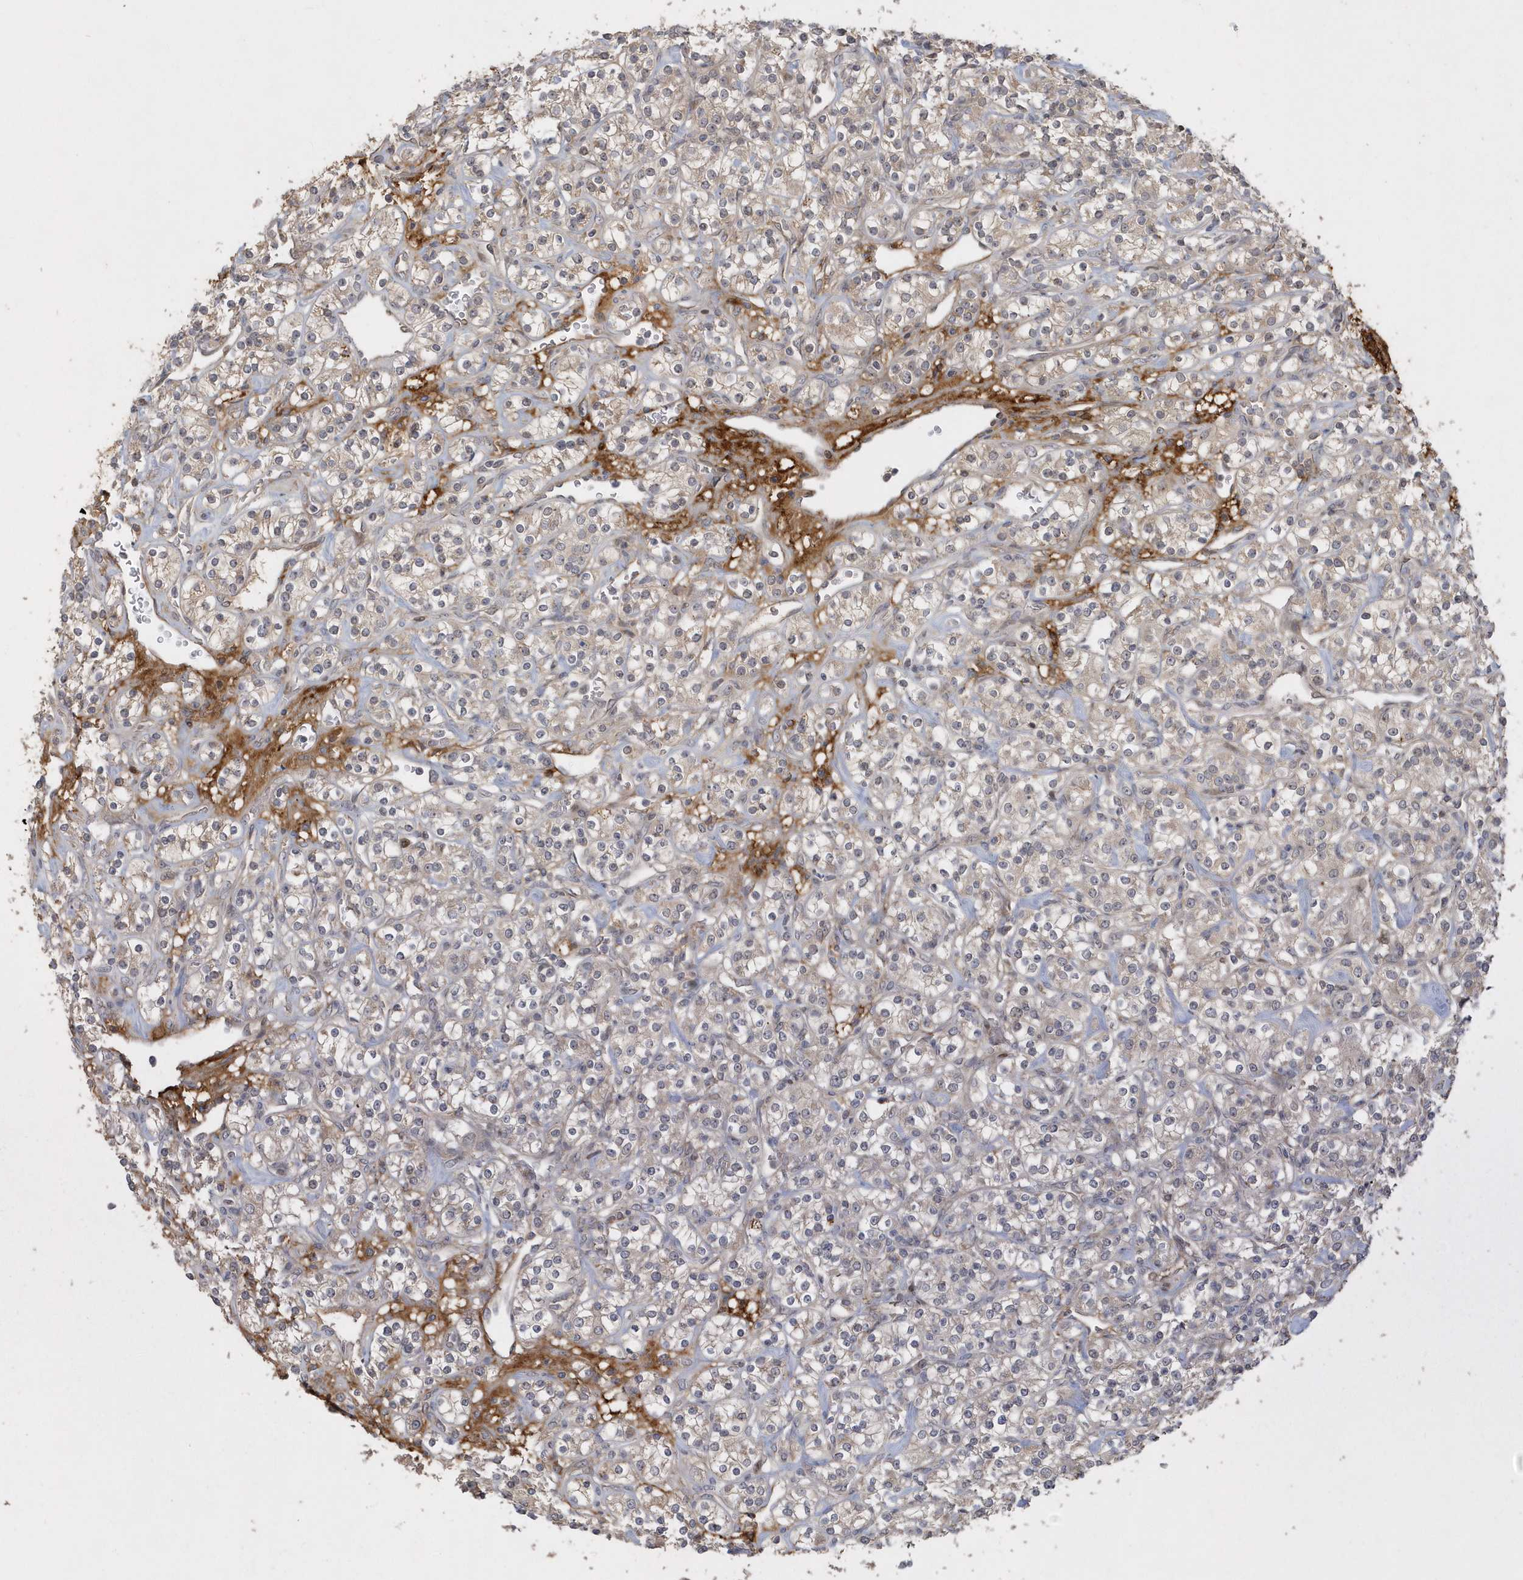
{"staining": {"intensity": "negative", "quantity": "none", "location": "none"}, "tissue": "renal cancer", "cell_type": "Tumor cells", "image_type": "cancer", "snomed": [{"axis": "morphology", "description": "Adenocarcinoma, NOS"}, {"axis": "topography", "description": "Kidney"}], "caption": "This is an immunohistochemistry (IHC) photomicrograph of human renal cancer (adenocarcinoma). There is no staining in tumor cells.", "gene": "TRAIP", "patient": {"sex": "male", "age": 77}}